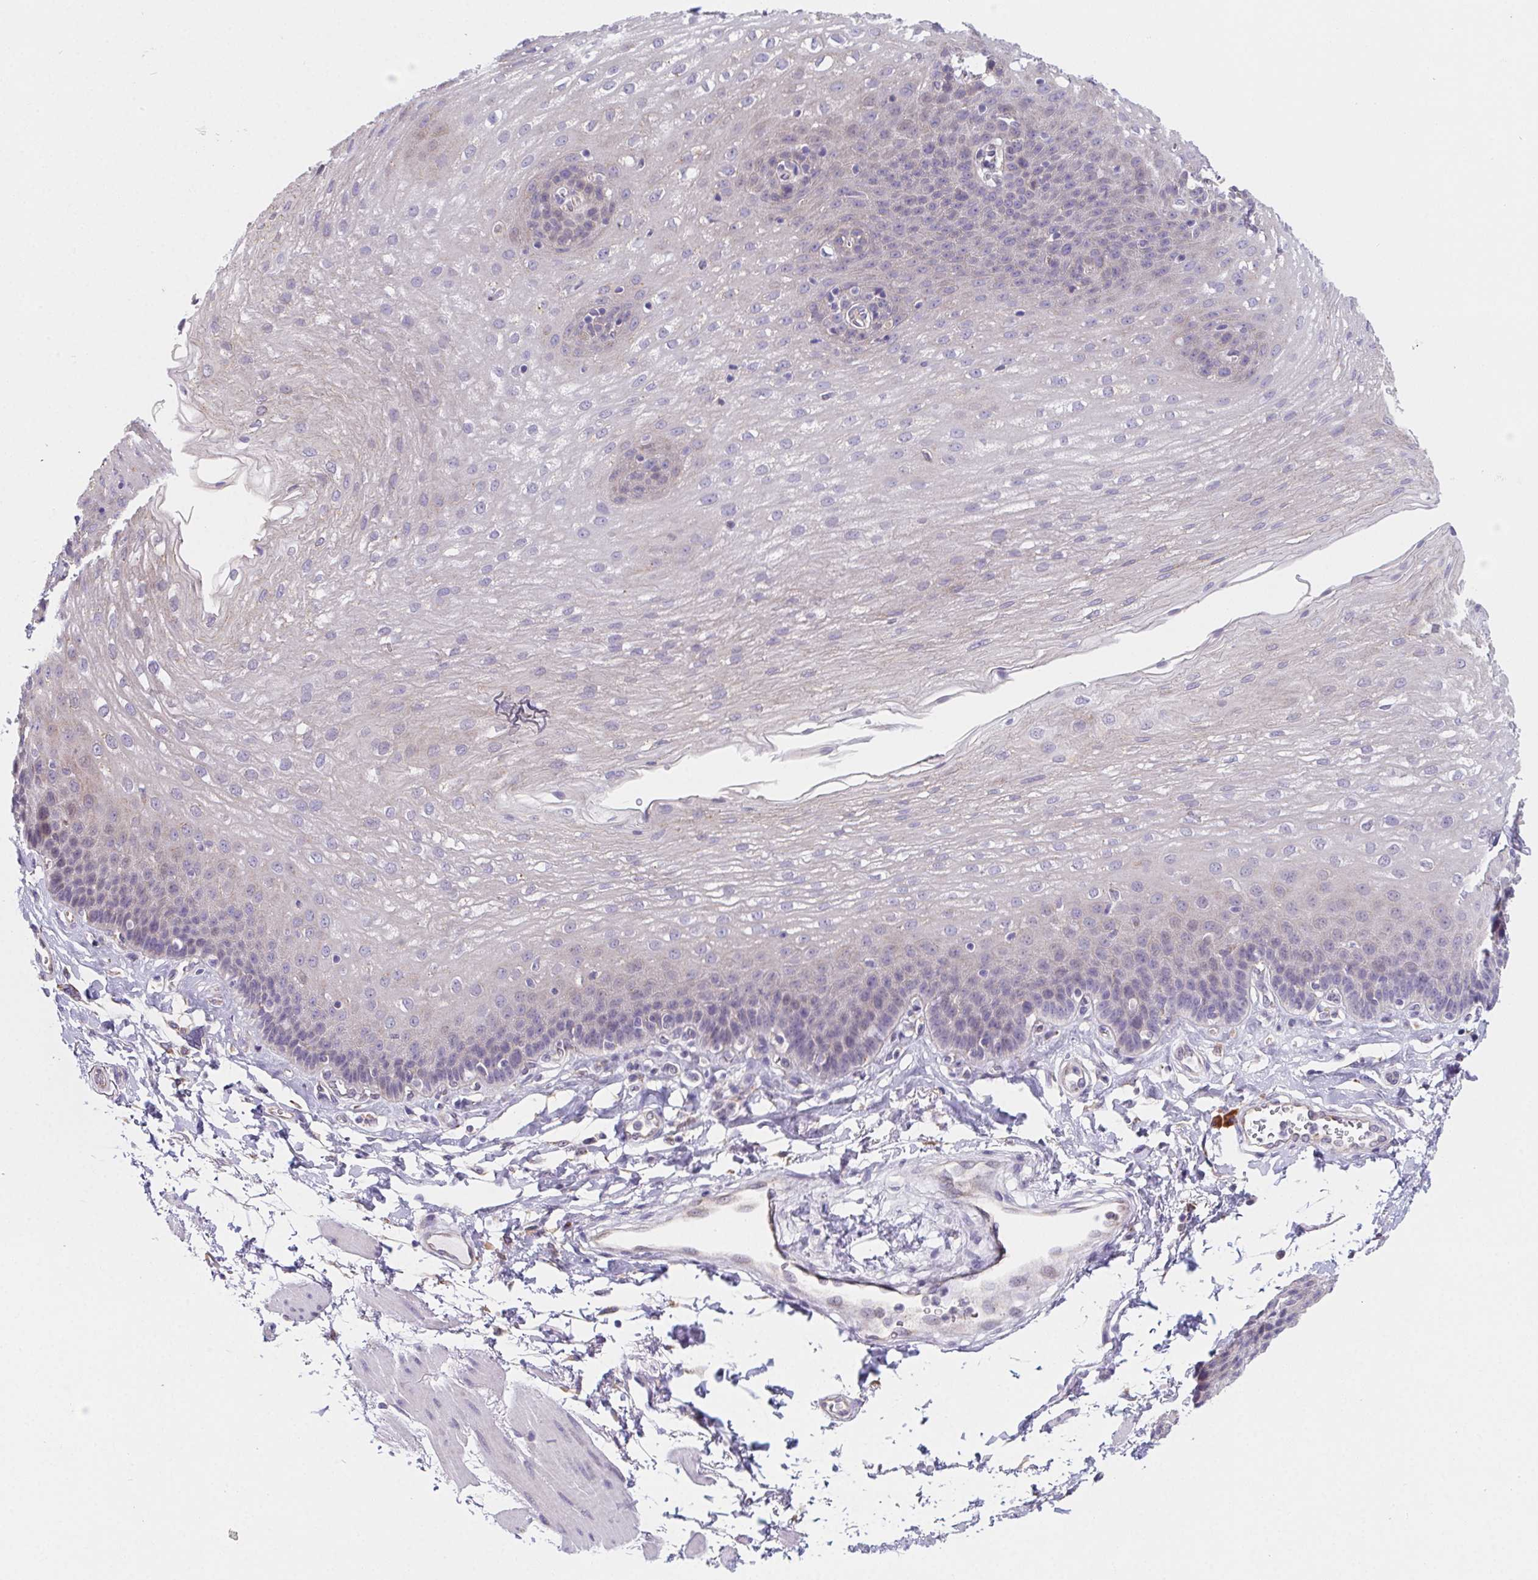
{"staining": {"intensity": "negative", "quantity": "none", "location": "none"}, "tissue": "esophagus", "cell_type": "Squamous epithelial cells", "image_type": "normal", "snomed": [{"axis": "morphology", "description": "Normal tissue, NOS"}, {"axis": "topography", "description": "Esophagus"}], "caption": "Immunohistochemistry (IHC) micrograph of unremarkable esophagus stained for a protein (brown), which exhibits no staining in squamous epithelial cells. (IHC, brightfield microscopy, high magnification).", "gene": "ADAM8", "patient": {"sex": "female", "age": 81}}